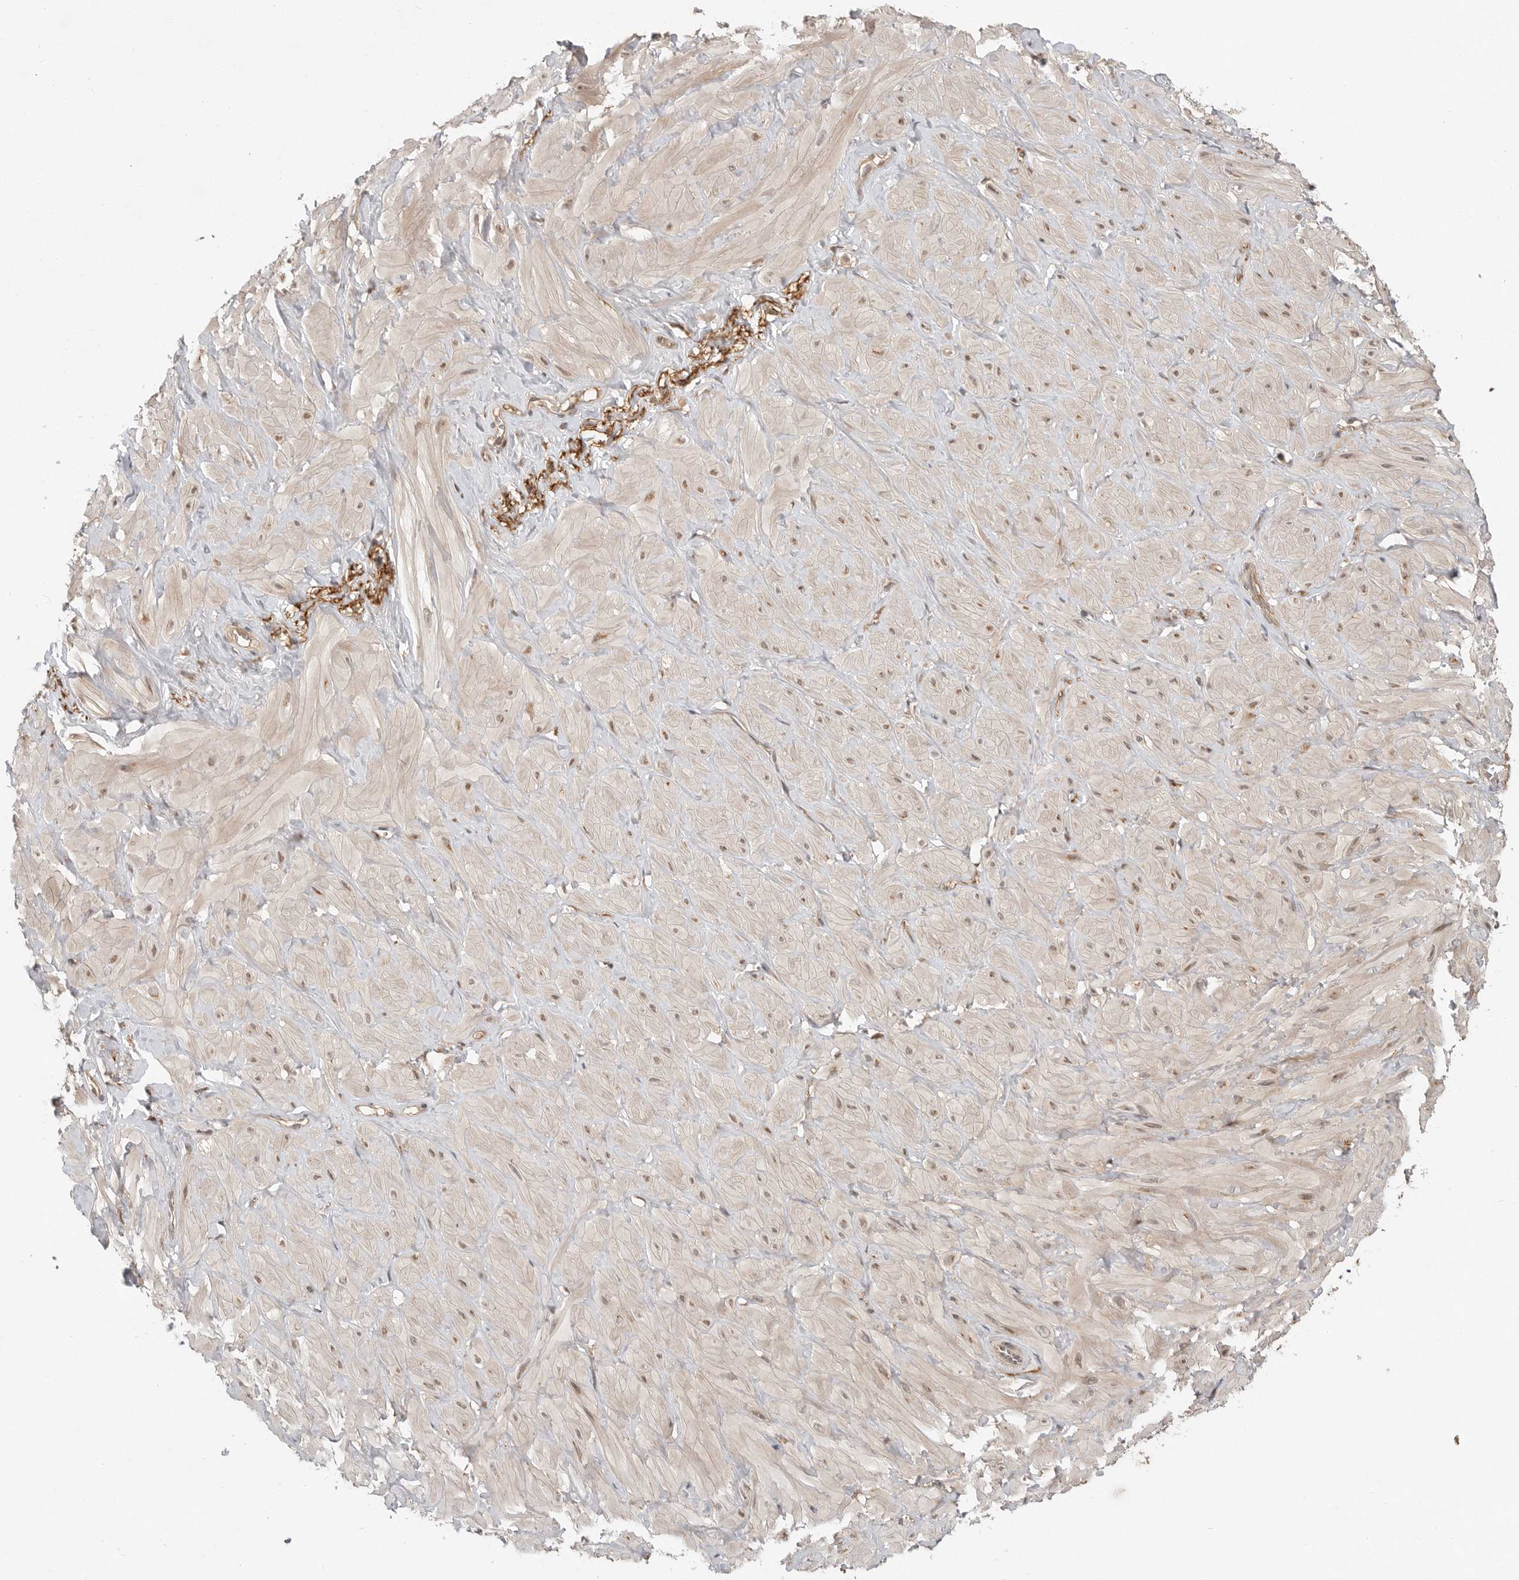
{"staining": {"intensity": "weak", "quantity": "25%-75%", "location": "cytoplasmic/membranous"}, "tissue": "adipose tissue", "cell_type": "Adipocytes", "image_type": "normal", "snomed": [{"axis": "morphology", "description": "Normal tissue, NOS"}, {"axis": "topography", "description": "Adipose tissue"}, {"axis": "topography", "description": "Vascular tissue"}, {"axis": "topography", "description": "Peripheral nerve tissue"}], "caption": "This histopathology image exhibits benign adipose tissue stained with immunohistochemistry (IHC) to label a protein in brown. The cytoplasmic/membranous of adipocytes show weak positivity for the protein. Nuclei are counter-stained blue.", "gene": "OSBPL9", "patient": {"sex": "male", "age": 25}}